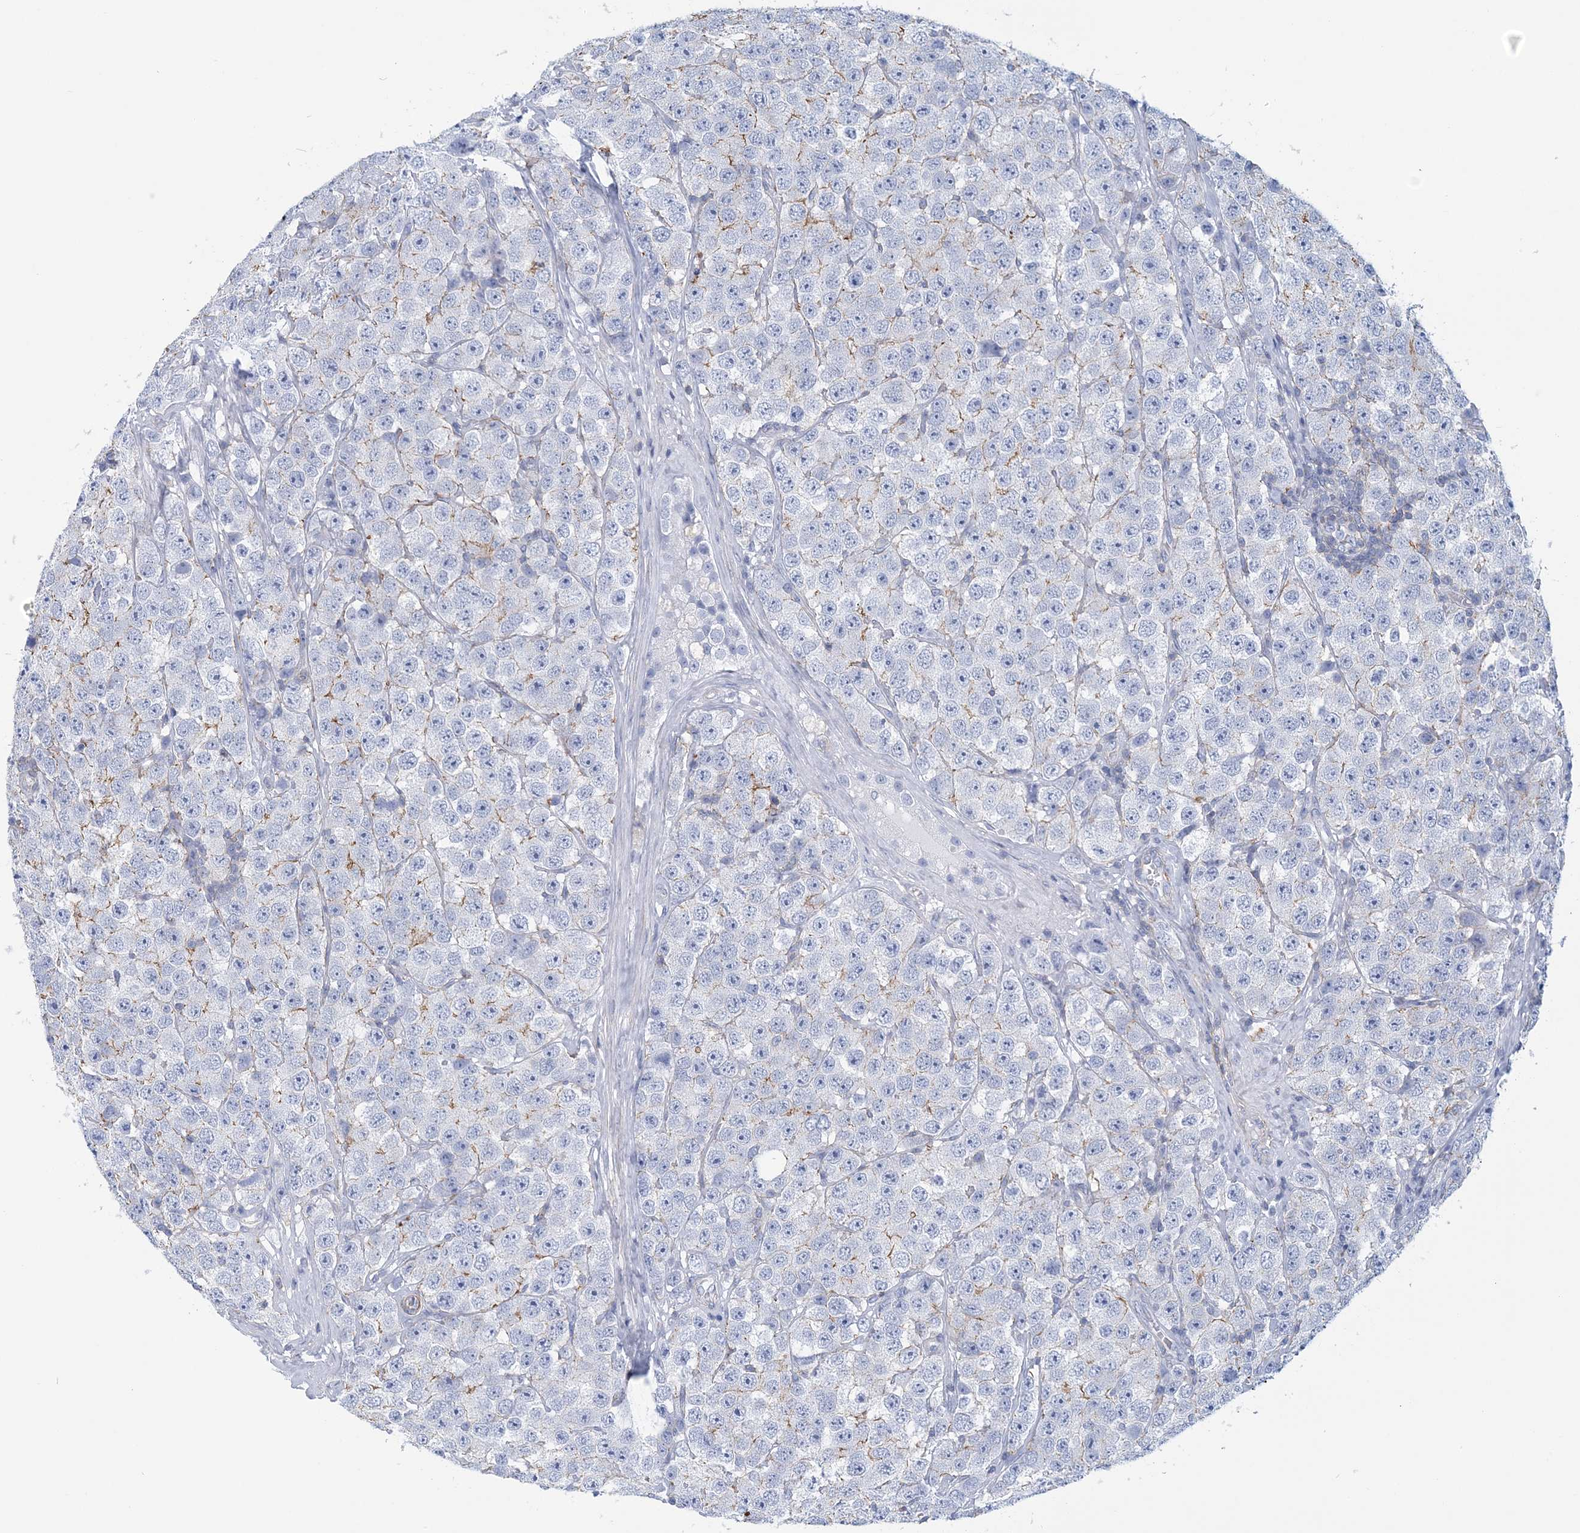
{"staining": {"intensity": "weak", "quantity": "<25%", "location": "cytoplasmic/membranous"}, "tissue": "testis cancer", "cell_type": "Tumor cells", "image_type": "cancer", "snomed": [{"axis": "morphology", "description": "Seminoma, NOS"}, {"axis": "topography", "description": "Testis"}], "caption": "A histopathology image of human testis seminoma is negative for staining in tumor cells.", "gene": "C11orf21", "patient": {"sex": "male", "age": 28}}